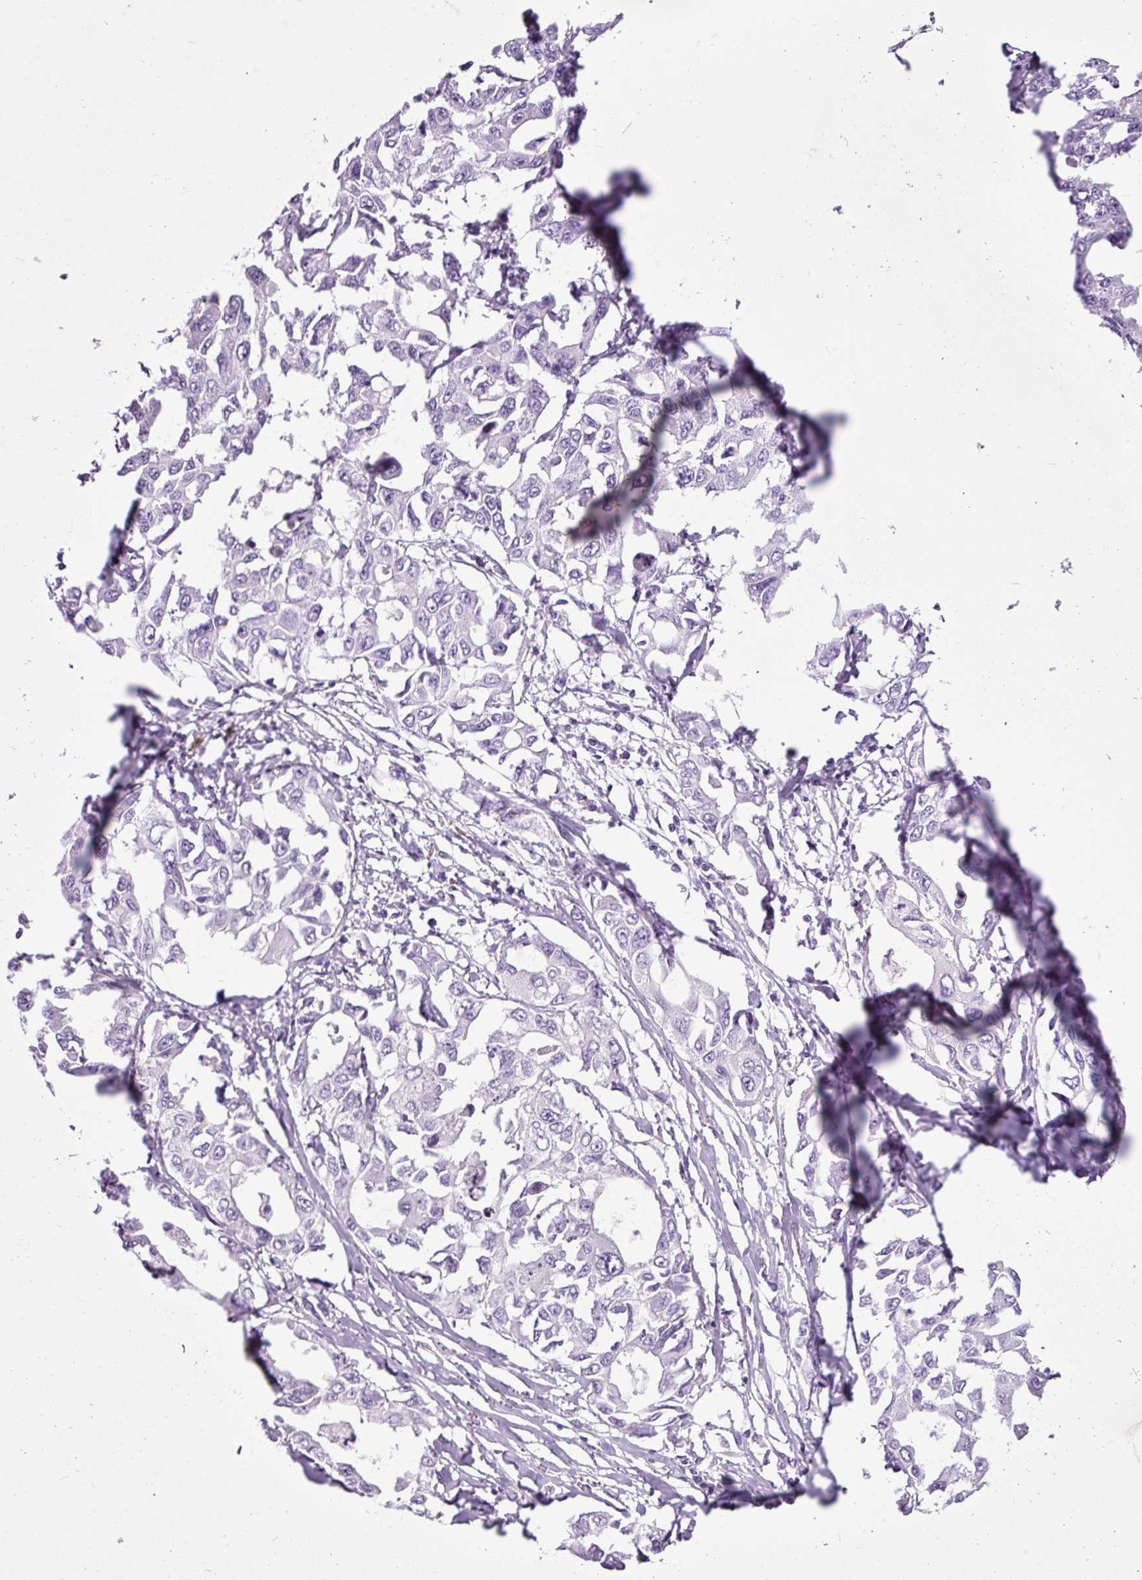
{"staining": {"intensity": "negative", "quantity": "none", "location": "none"}, "tissue": "lung cancer", "cell_type": "Tumor cells", "image_type": "cancer", "snomed": [{"axis": "morphology", "description": "Adenocarcinoma, NOS"}, {"axis": "topography", "description": "Lung"}], "caption": "DAB immunohistochemical staining of human lung cancer reveals no significant staining in tumor cells. (DAB immunohistochemistry with hematoxylin counter stain).", "gene": "LILRB4", "patient": {"sex": "male", "age": 64}}